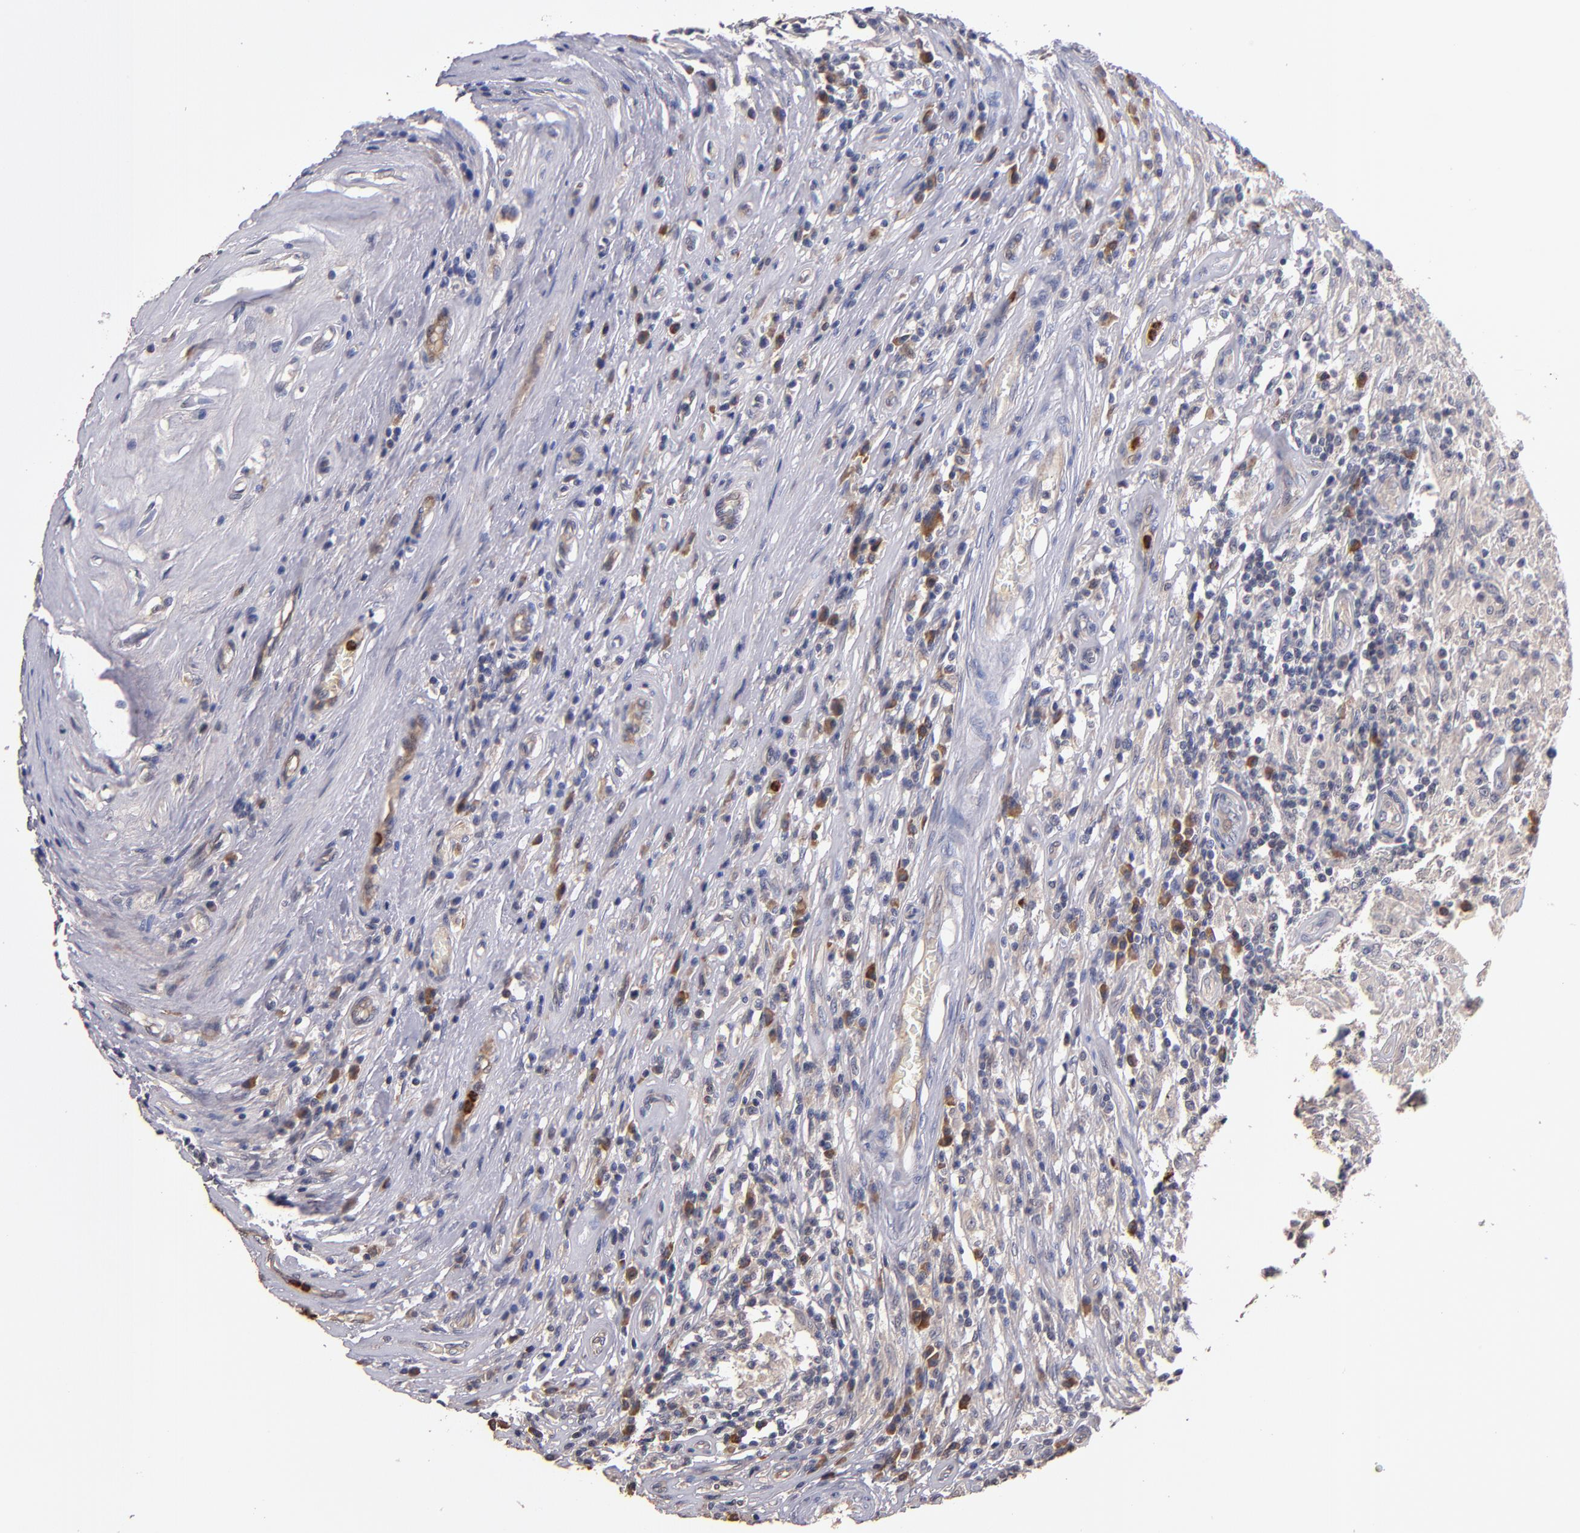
{"staining": {"intensity": "negative", "quantity": "none", "location": "none"}, "tissue": "testis cancer", "cell_type": "Tumor cells", "image_type": "cancer", "snomed": [{"axis": "morphology", "description": "Seminoma, NOS"}, {"axis": "topography", "description": "Testis"}], "caption": "Tumor cells show no significant expression in testis cancer.", "gene": "TTLL12", "patient": {"sex": "male", "age": 34}}